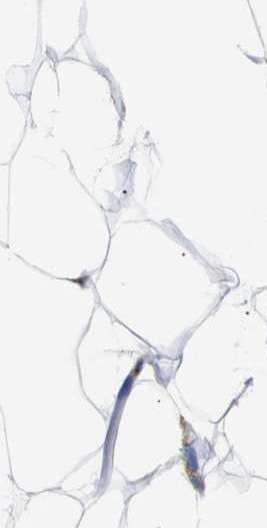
{"staining": {"intensity": "negative", "quantity": "none", "location": "none"}, "tissue": "adipose tissue", "cell_type": "Adipocytes", "image_type": "normal", "snomed": [{"axis": "morphology", "description": "Normal tissue, NOS"}, {"axis": "topography", "description": "Breast"}, {"axis": "topography", "description": "Adipose tissue"}], "caption": "Immunohistochemistry of unremarkable human adipose tissue shows no staining in adipocytes.", "gene": "MUC4", "patient": {"sex": "female", "age": 25}}